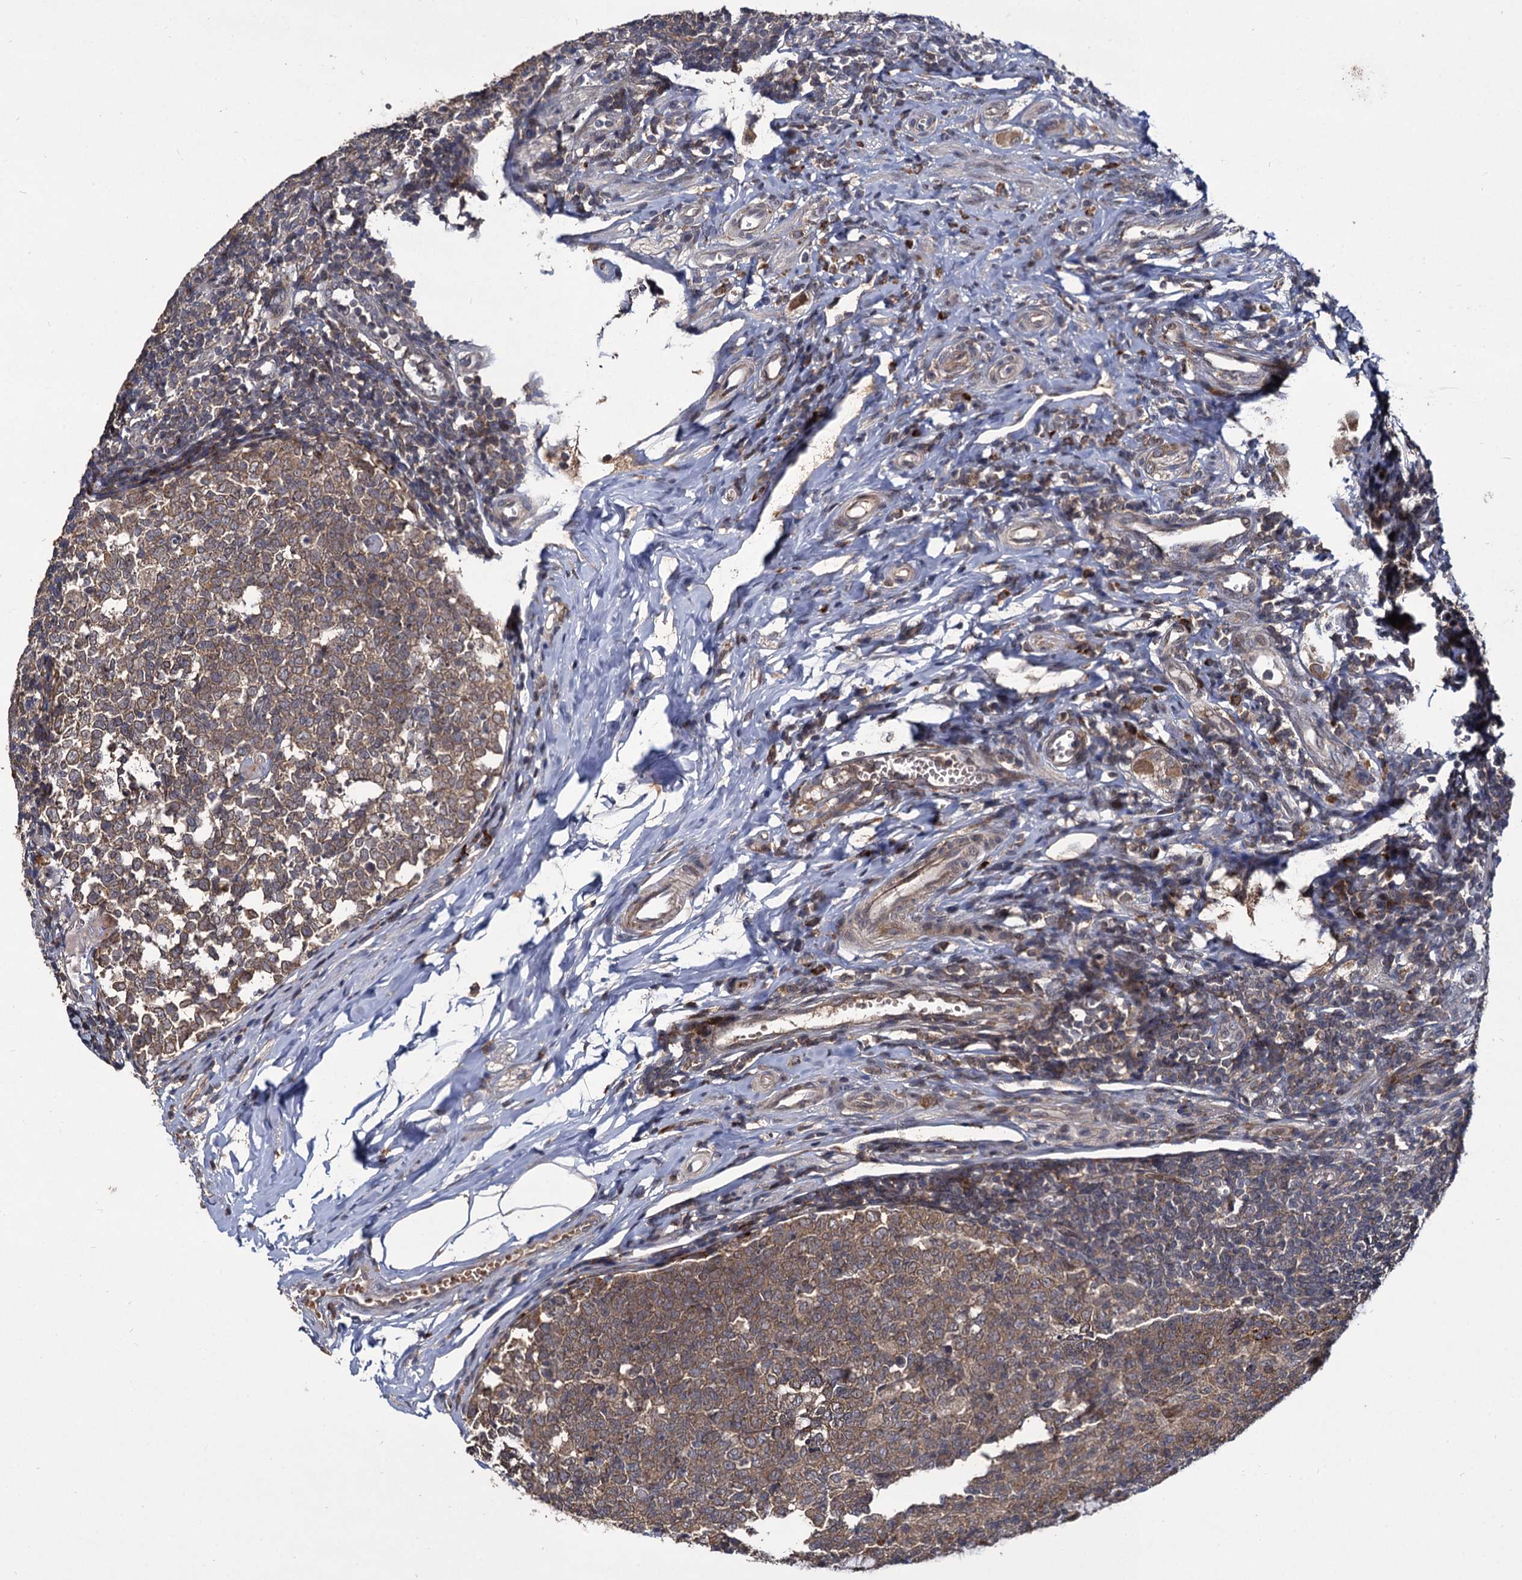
{"staining": {"intensity": "moderate", "quantity": ">75%", "location": "cytoplasmic/membranous"}, "tissue": "appendix", "cell_type": "Glandular cells", "image_type": "normal", "snomed": [{"axis": "morphology", "description": "Normal tissue, NOS"}, {"axis": "topography", "description": "Appendix"}], "caption": "Immunohistochemistry micrograph of benign appendix: appendix stained using immunohistochemistry (IHC) reveals medium levels of moderate protein expression localized specifically in the cytoplasmic/membranous of glandular cells, appearing as a cytoplasmic/membranous brown color.", "gene": "INPPL1", "patient": {"sex": "male", "age": 14}}